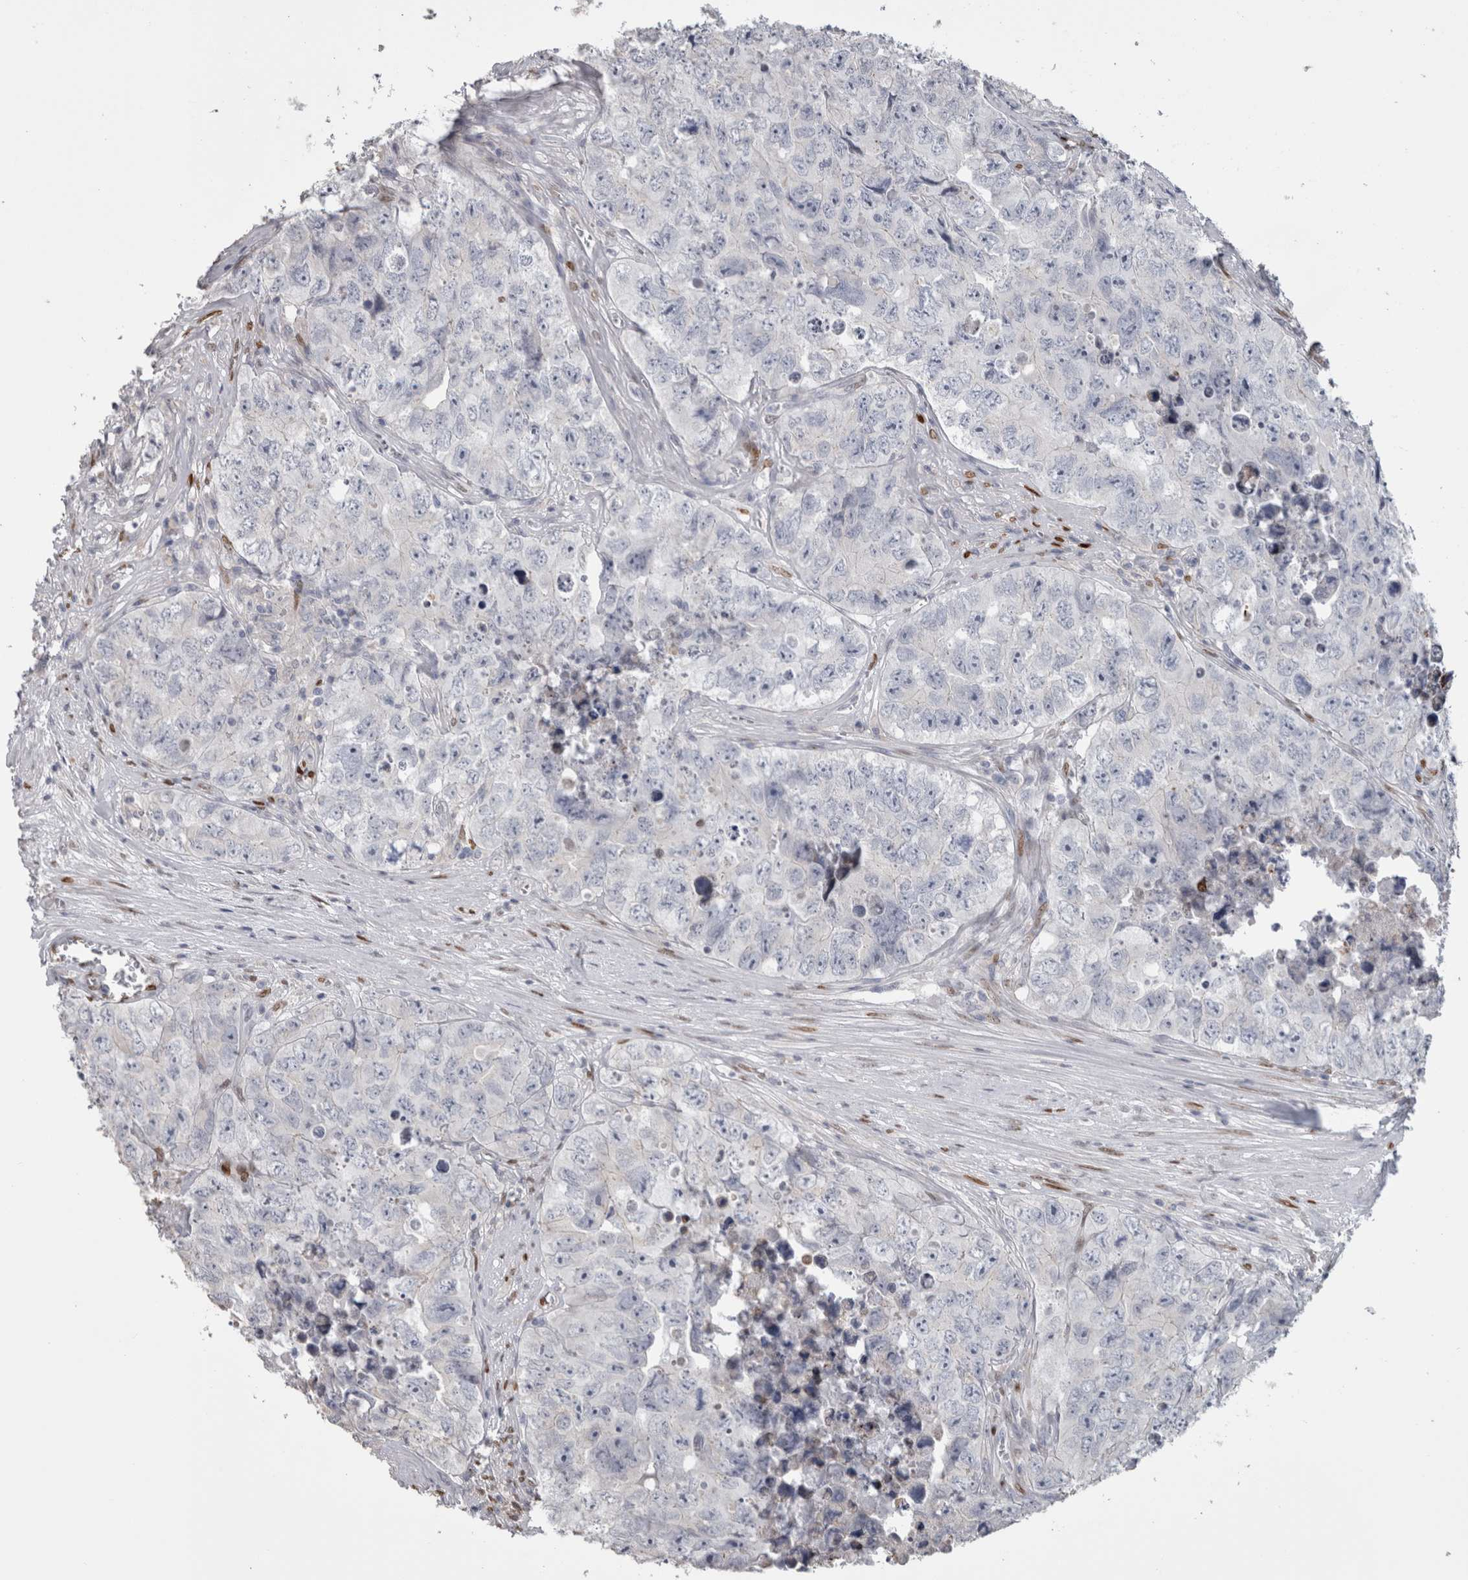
{"staining": {"intensity": "negative", "quantity": "none", "location": "none"}, "tissue": "testis cancer", "cell_type": "Tumor cells", "image_type": "cancer", "snomed": [{"axis": "morphology", "description": "Seminoma, NOS"}, {"axis": "morphology", "description": "Carcinoma, Embryonal, NOS"}, {"axis": "topography", "description": "Testis"}], "caption": "This histopathology image is of testis cancer stained with immunohistochemistry to label a protein in brown with the nuclei are counter-stained blue. There is no expression in tumor cells.", "gene": "IL33", "patient": {"sex": "male", "age": 43}}